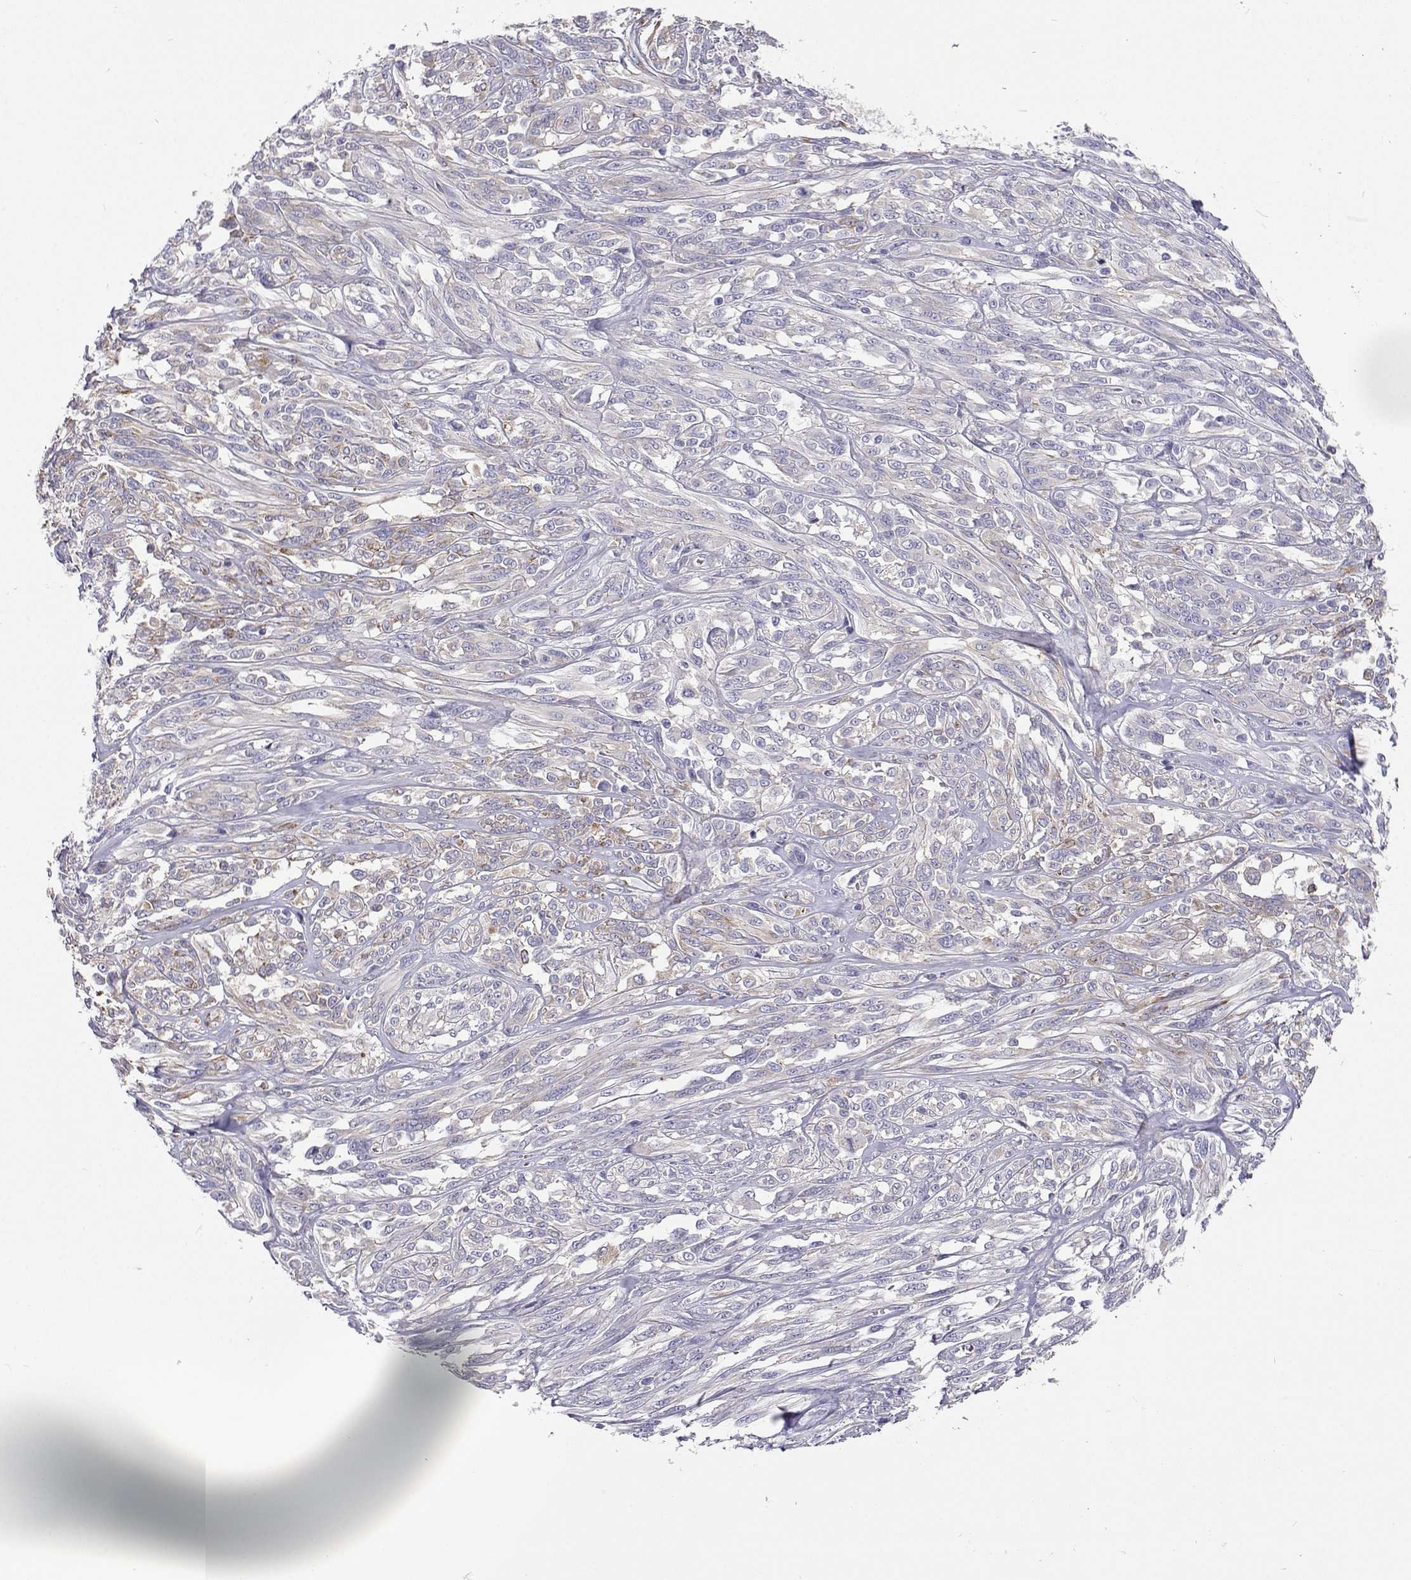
{"staining": {"intensity": "weak", "quantity": "<25%", "location": "cytoplasmic/membranous"}, "tissue": "melanoma", "cell_type": "Tumor cells", "image_type": "cancer", "snomed": [{"axis": "morphology", "description": "Malignant melanoma, NOS"}, {"axis": "topography", "description": "Skin"}], "caption": "Tumor cells show no significant staining in malignant melanoma. (DAB (3,3'-diaminobenzidine) immunohistochemistry with hematoxylin counter stain).", "gene": "LHFPL7", "patient": {"sex": "female", "age": 91}}